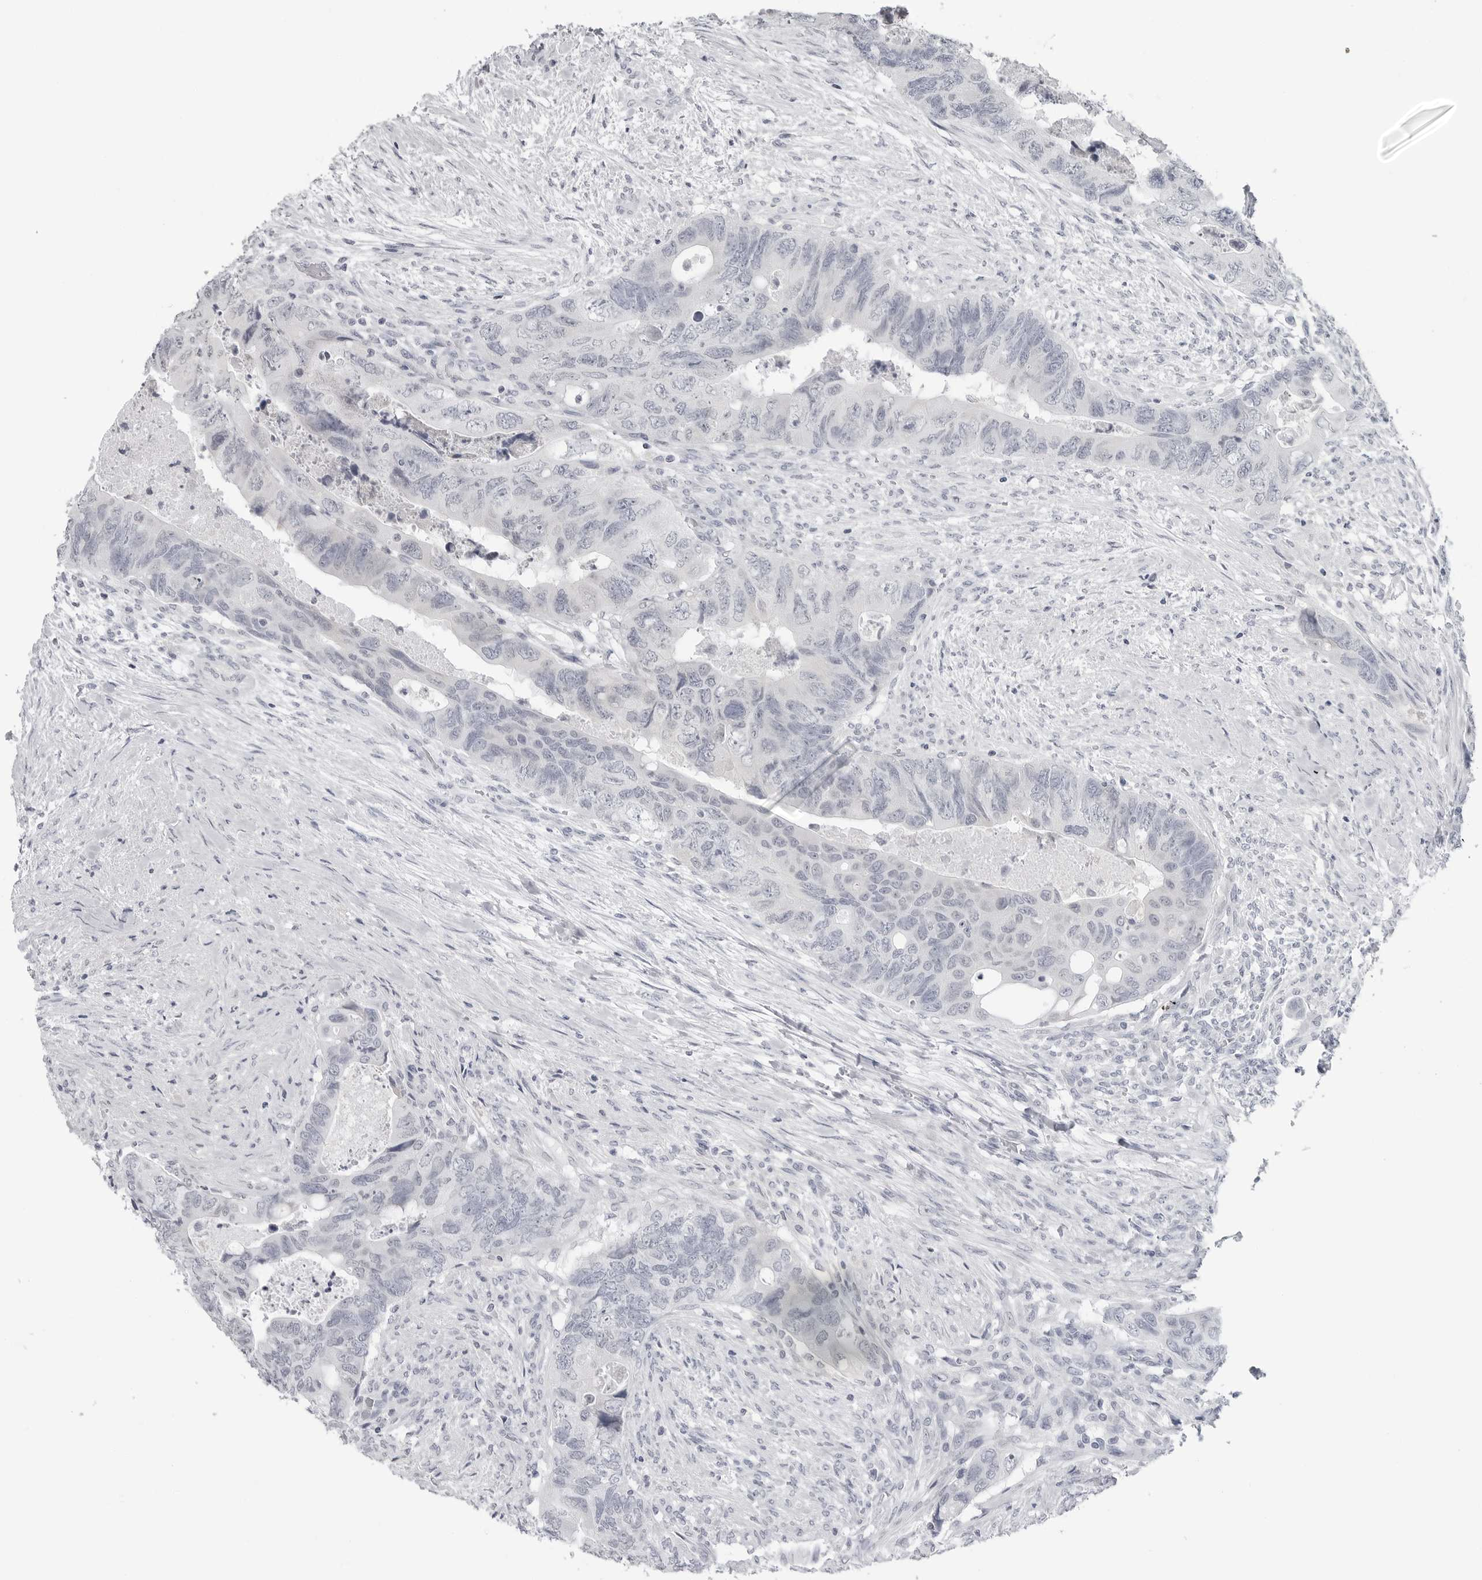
{"staining": {"intensity": "negative", "quantity": "none", "location": "none"}, "tissue": "colorectal cancer", "cell_type": "Tumor cells", "image_type": "cancer", "snomed": [{"axis": "morphology", "description": "Adenocarcinoma, NOS"}, {"axis": "topography", "description": "Rectum"}], "caption": "IHC of colorectal adenocarcinoma displays no expression in tumor cells.", "gene": "PGA3", "patient": {"sex": "male", "age": 63}}